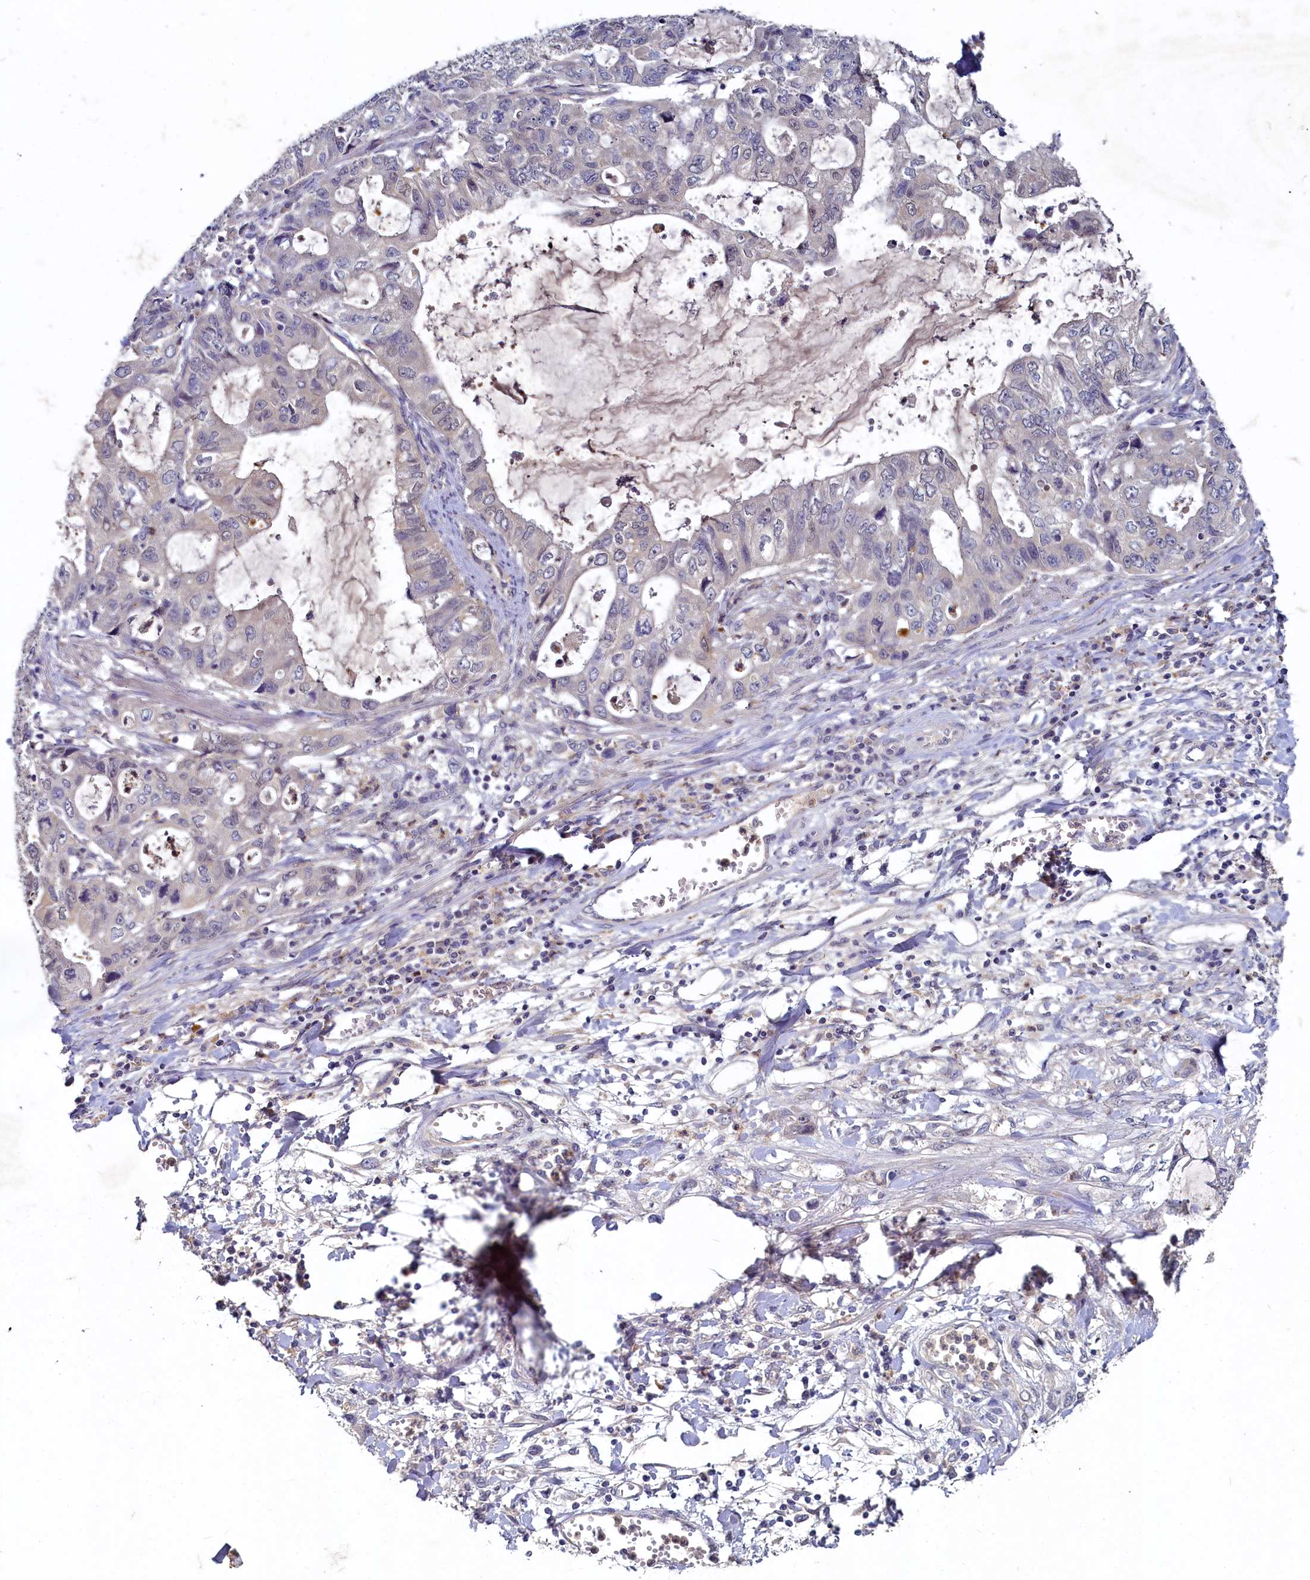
{"staining": {"intensity": "negative", "quantity": "none", "location": "none"}, "tissue": "stomach cancer", "cell_type": "Tumor cells", "image_type": "cancer", "snomed": [{"axis": "morphology", "description": "Adenocarcinoma, NOS"}, {"axis": "topography", "description": "Stomach, upper"}], "caption": "Stomach adenocarcinoma stained for a protein using immunohistochemistry (IHC) displays no positivity tumor cells.", "gene": "HERC3", "patient": {"sex": "female", "age": 52}}